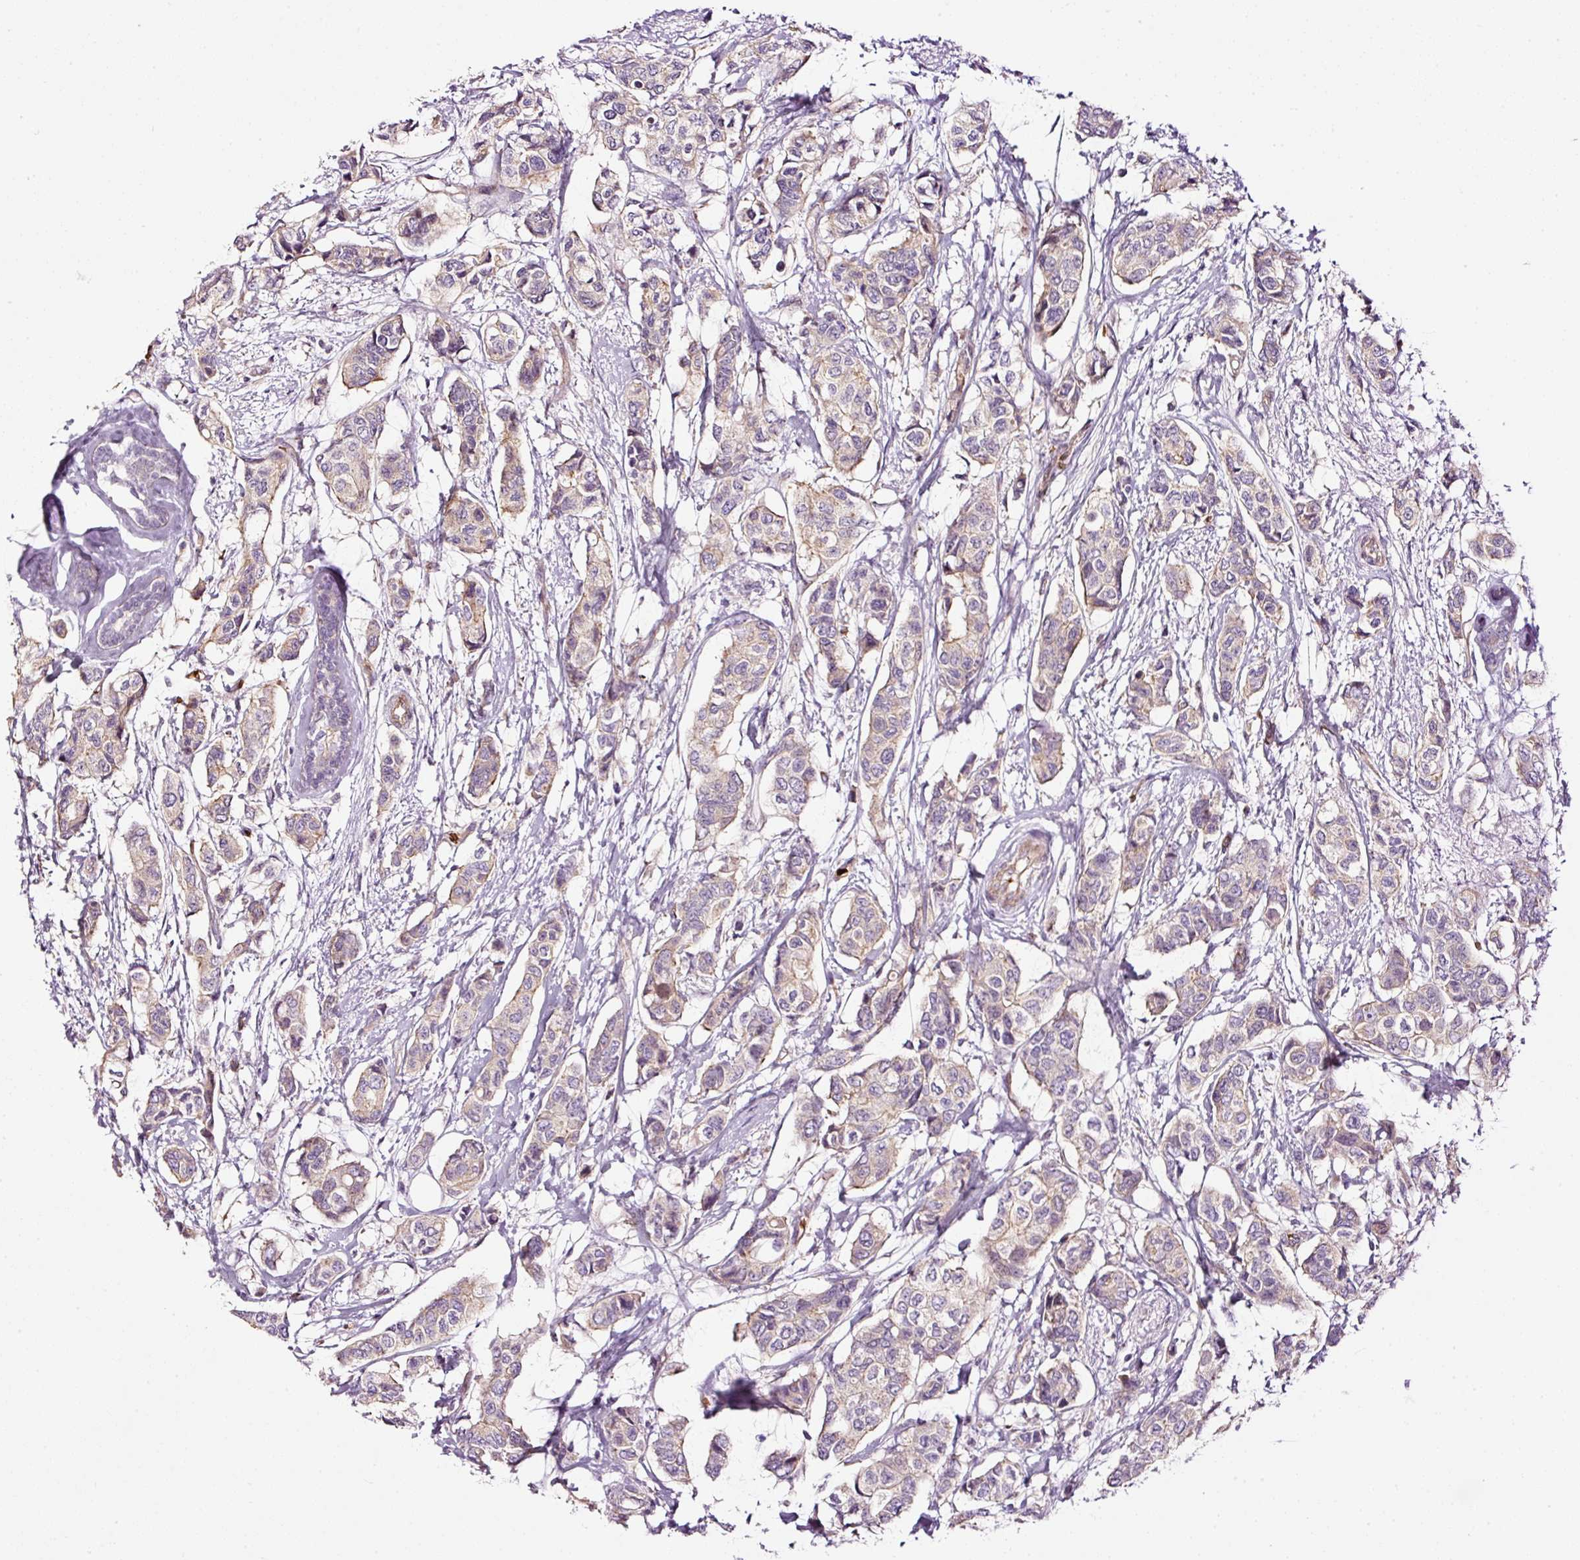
{"staining": {"intensity": "weak", "quantity": "25%-75%", "location": "cytoplasmic/membranous"}, "tissue": "breast cancer", "cell_type": "Tumor cells", "image_type": "cancer", "snomed": [{"axis": "morphology", "description": "Lobular carcinoma"}, {"axis": "topography", "description": "Breast"}], "caption": "The immunohistochemical stain labels weak cytoplasmic/membranous positivity in tumor cells of breast cancer tissue.", "gene": "USHBP1", "patient": {"sex": "female", "age": 51}}